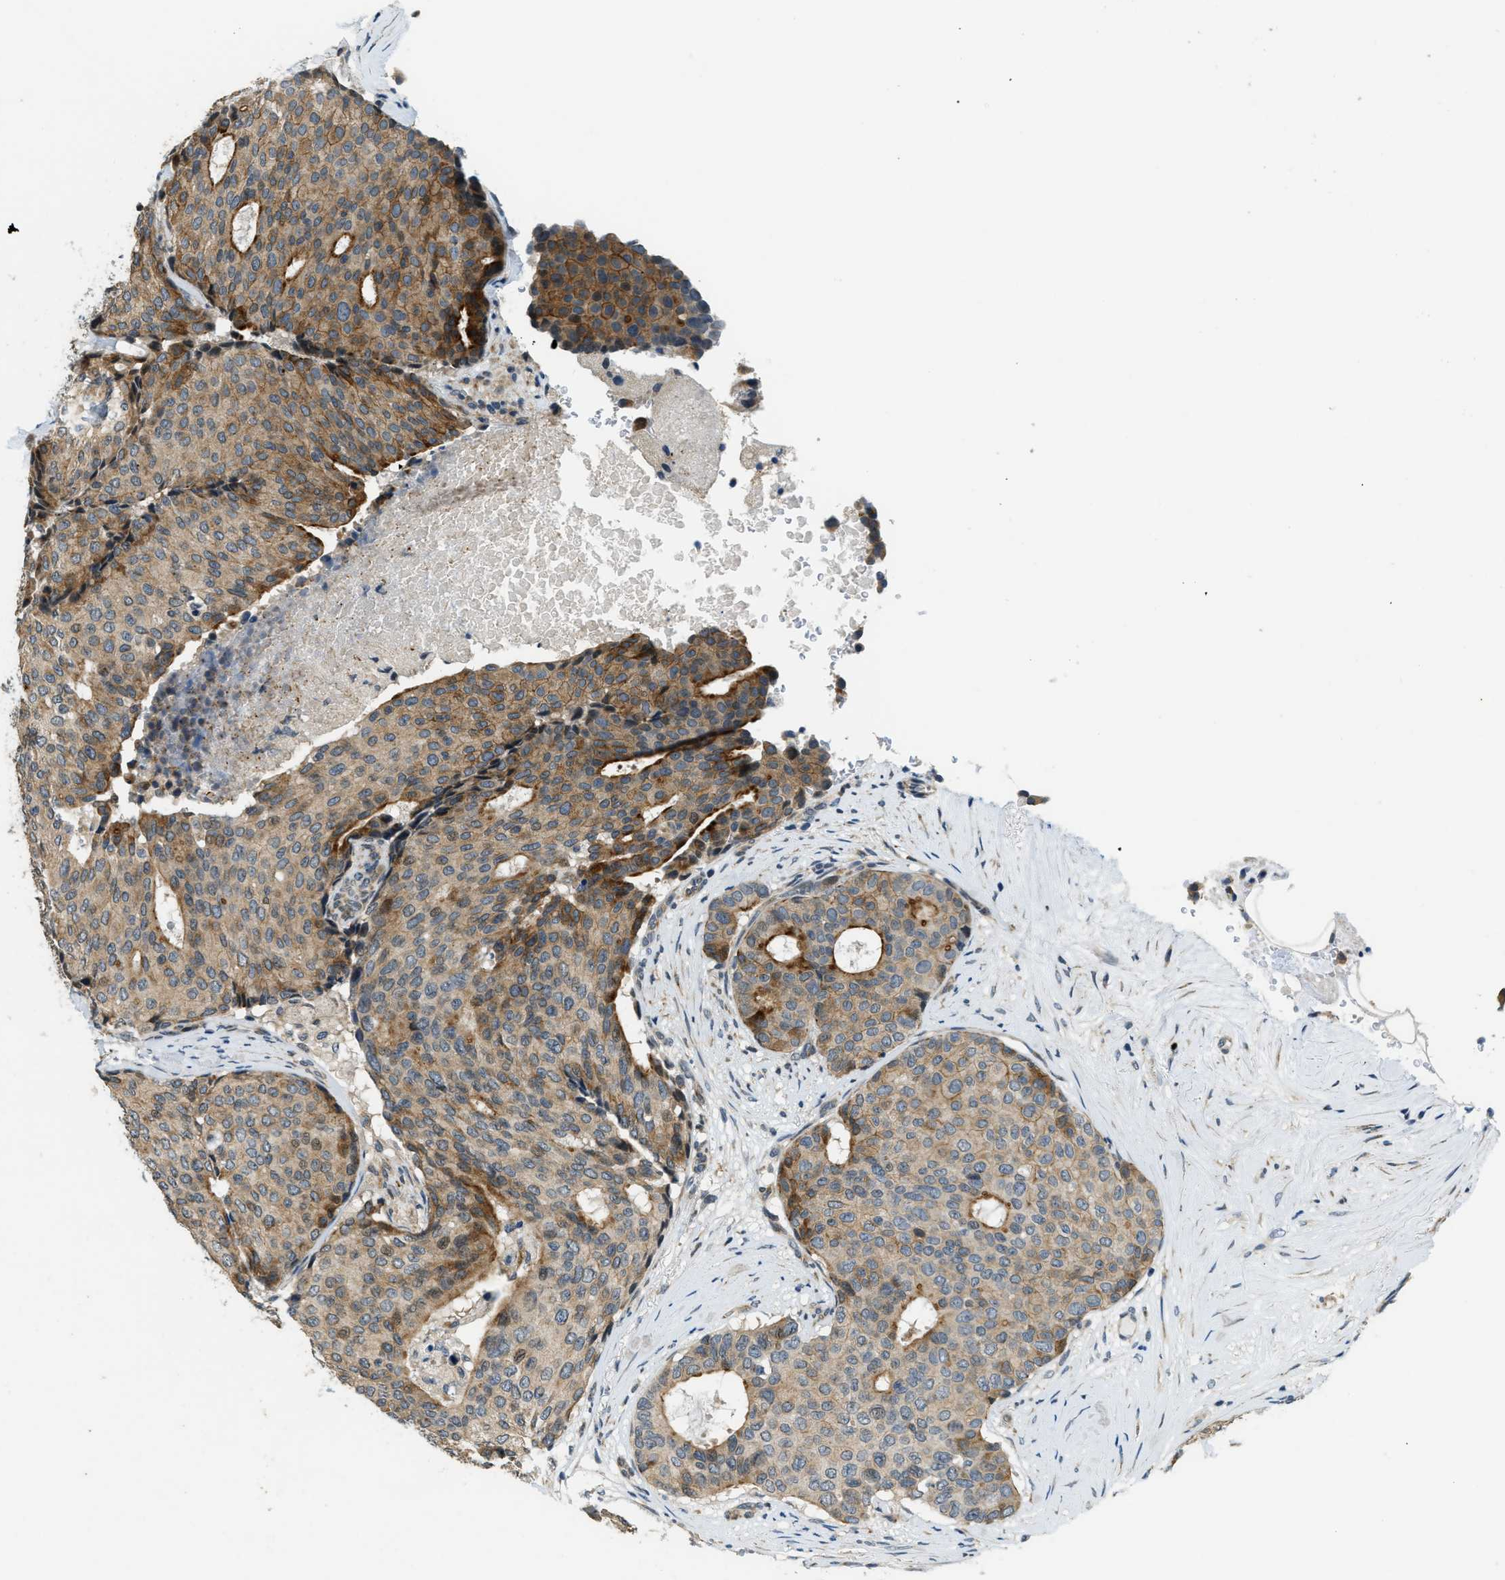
{"staining": {"intensity": "moderate", "quantity": ">75%", "location": "cytoplasmic/membranous"}, "tissue": "breast cancer", "cell_type": "Tumor cells", "image_type": "cancer", "snomed": [{"axis": "morphology", "description": "Duct carcinoma"}, {"axis": "topography", "description": "Breast"}], "caption": "The image reveals staining of breast cancer (intraductal carcinoma), revealing moderate cytoplasmic/membranous protein expression (brown color) within tumor cells. Nuclei are stained in blue.", "gene": "HERC2", "patient": {"sex": "female", "age": 75}}